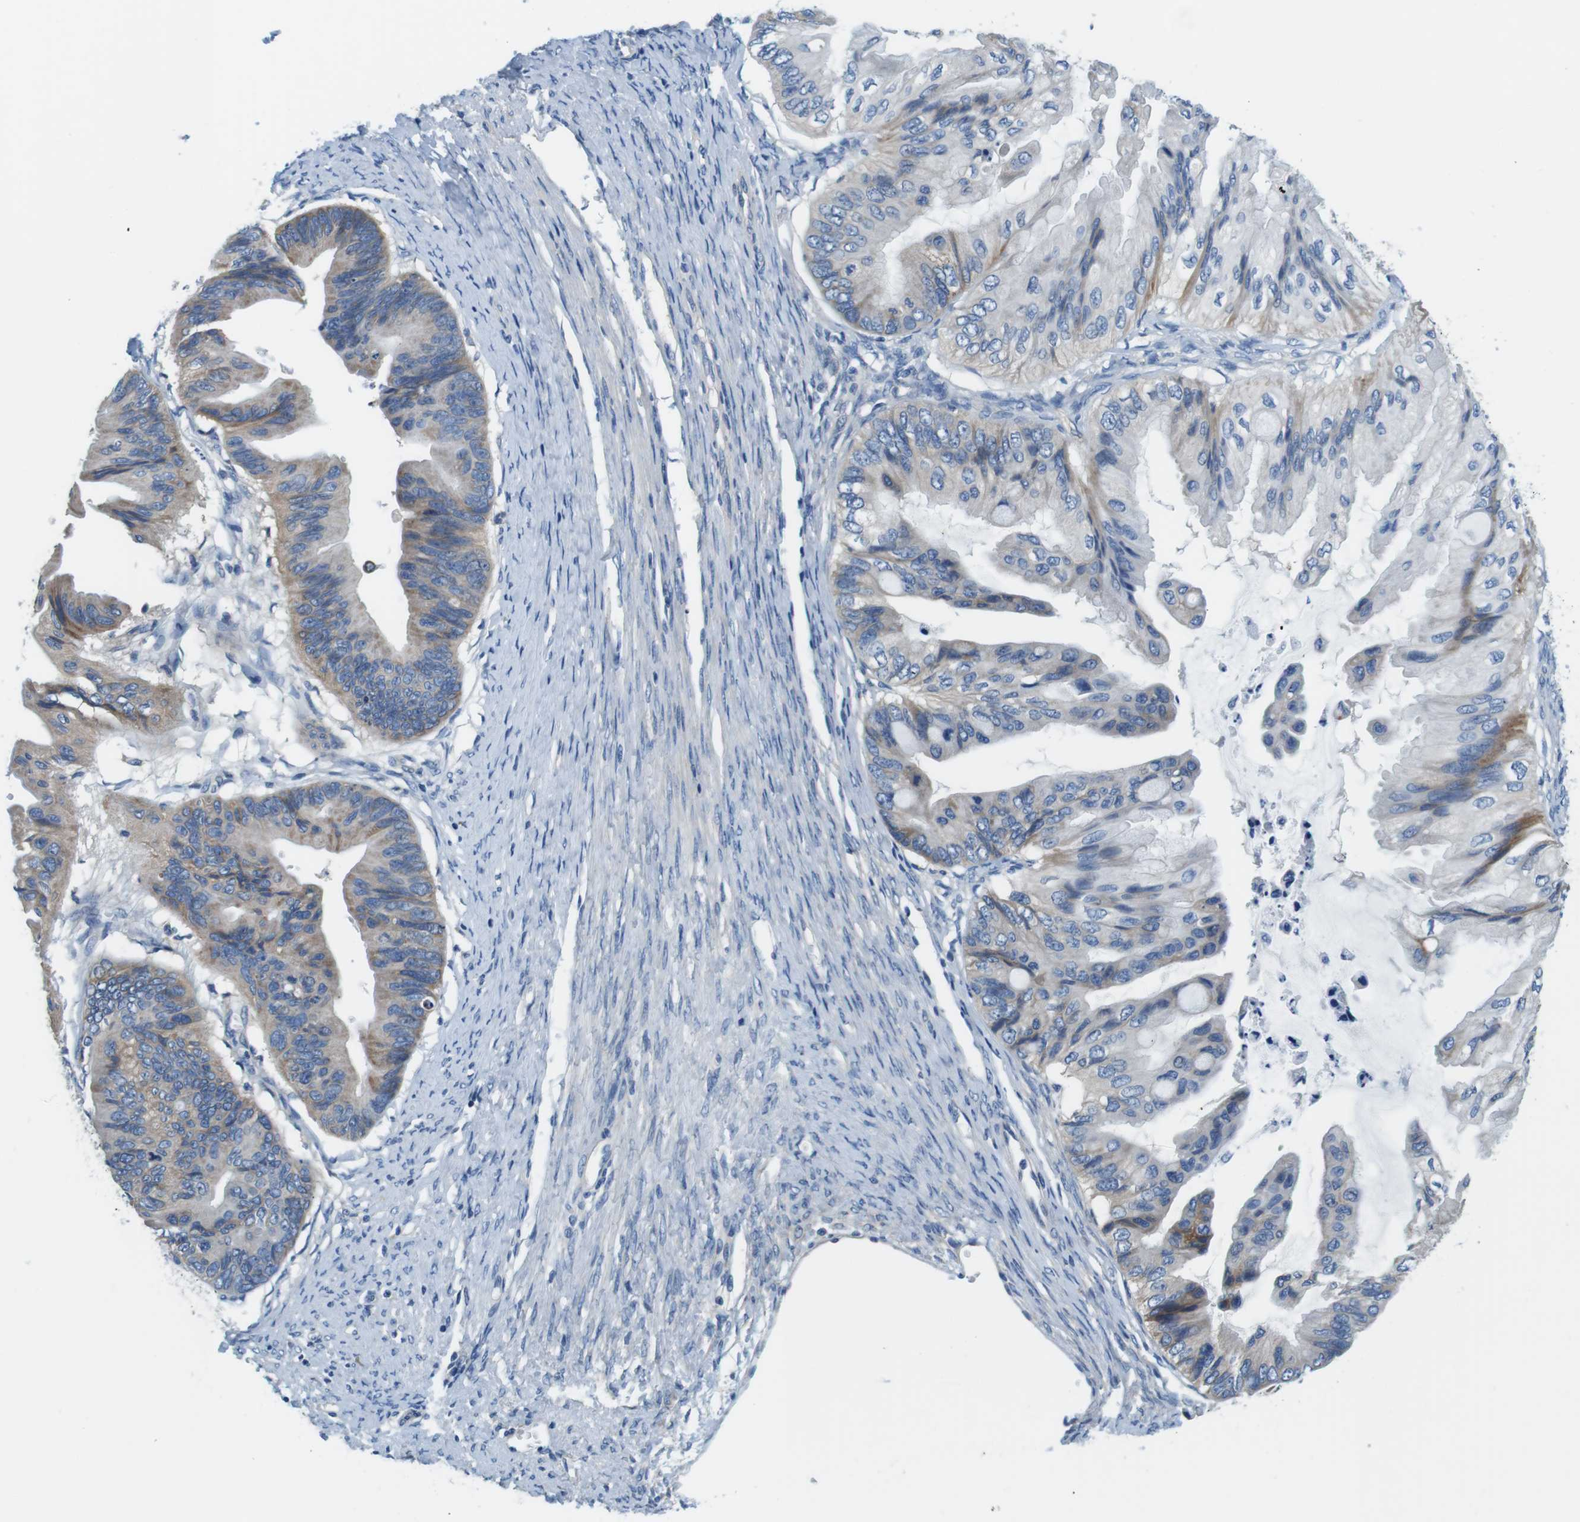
{"staining": {"intensity": "weak", "quantity": ">75%", "location": "cytoplasmic/membranous"}, "tissue": "ovarian cancer", "cell_type": "Tumor cells", "image_type": "cancer", "snomed": [{"axis": "morphology", "description": "Cystadenocarcinoma, mucinous, NOS"}, {"axis": "topography", "description": "Ovary"}], "caption": "Protein staining of ovarian mucinous cystadenocarcinoma tissue displays weak cytoplasmic/membranous positivity in about >75% of tumor cells.", "gene": "DENND4C", "patient": {"sex": "female", "age": 61}}